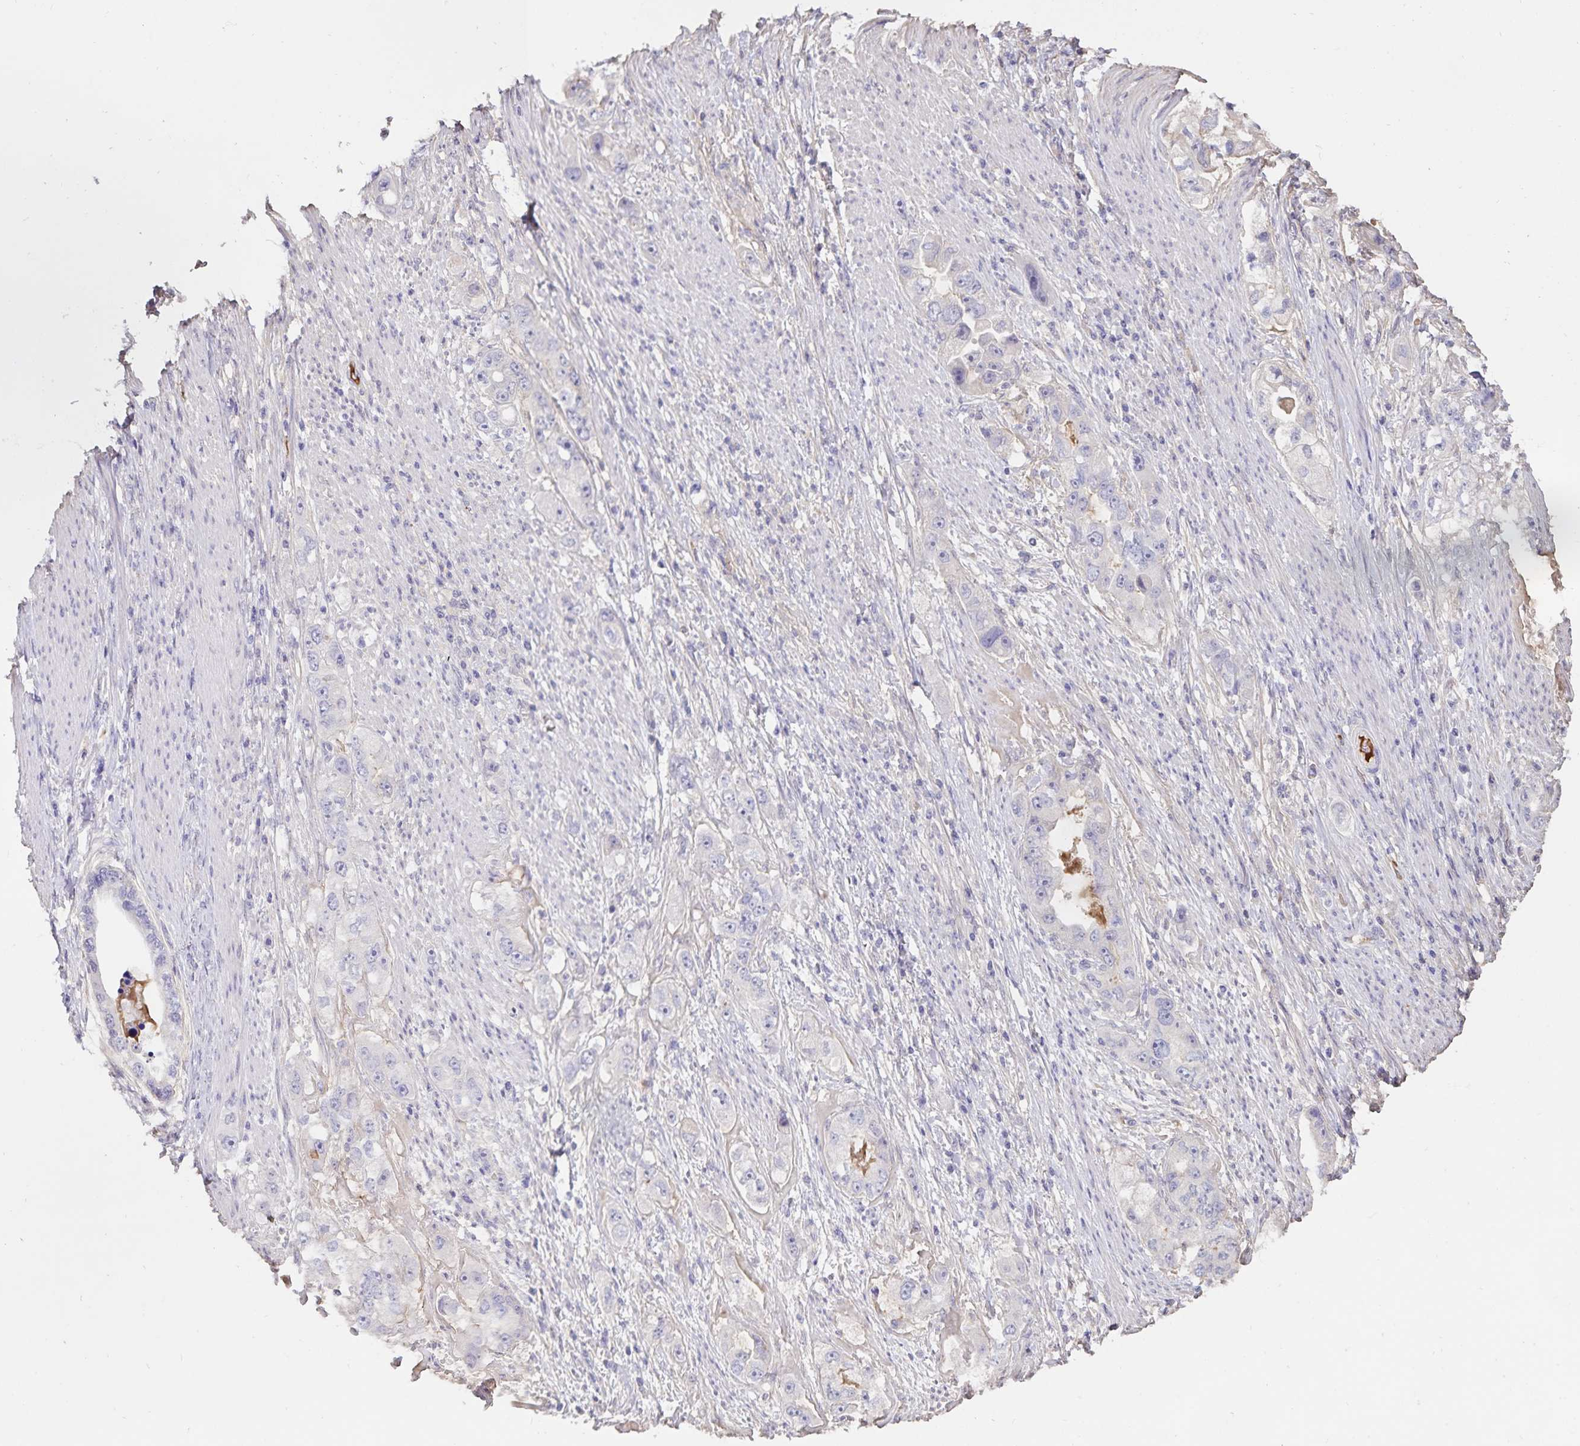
{"staining": {"intensity": "negative", "quantity": "none", "location": "none"}, "tissue": "stomach cancer", "cell_type": "Tumor cells", "image_type": "cancer", "snomed": [{"axis": "morphology", "description": "Adenocarcinoma, NOS"}, {"axis": "topography", "description": "Stomach, lower"}], "caption": "Tumor cells are negative for brown protein staining in stomach cancer (adenocarcinoma).", "gene": "FGG", "patient": {"sex": "female", "age": 93}}